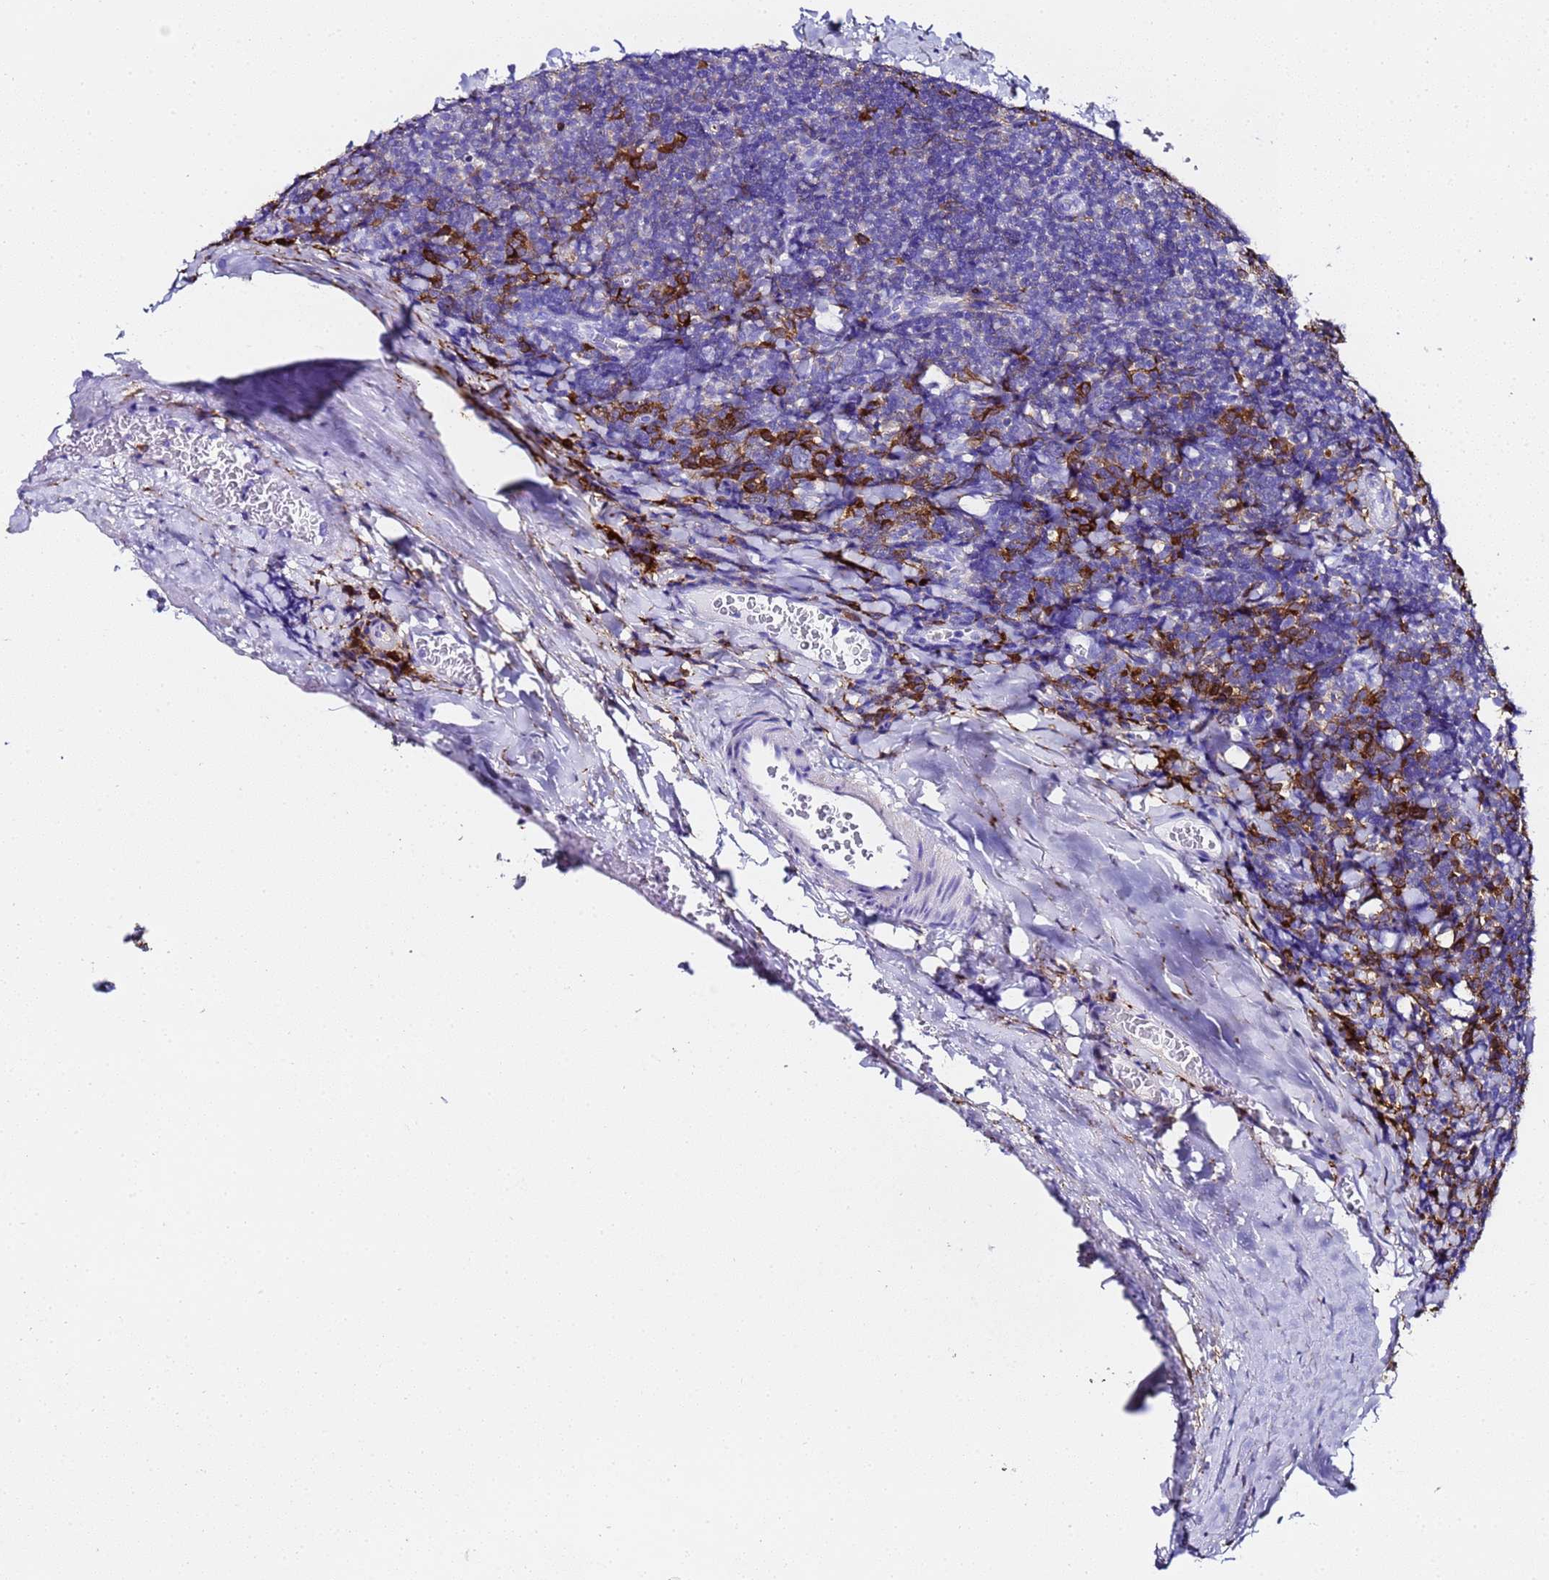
{"staining": {"intensity": "strong", "quantity": "<25%", "location": "cytoplasmic/membranous"}, "tissue": "tonsil", "cell_type": "Germinal center cells", "image_type": "normal", "snomed": [{"axis": "morphology", "description": "Normal tissue, NOS"}, {"axis": "topography", "description": "Tonsil"}], "caption": "Strong cytoplasmic/membranous expression is appreciated in about <25% of germinal center cells in benign tonsil. (DAB = brown stain, brightfield microscopy at high magnification).", "gene": "FTL", "patient": {"sex": "male", "age": 17}}